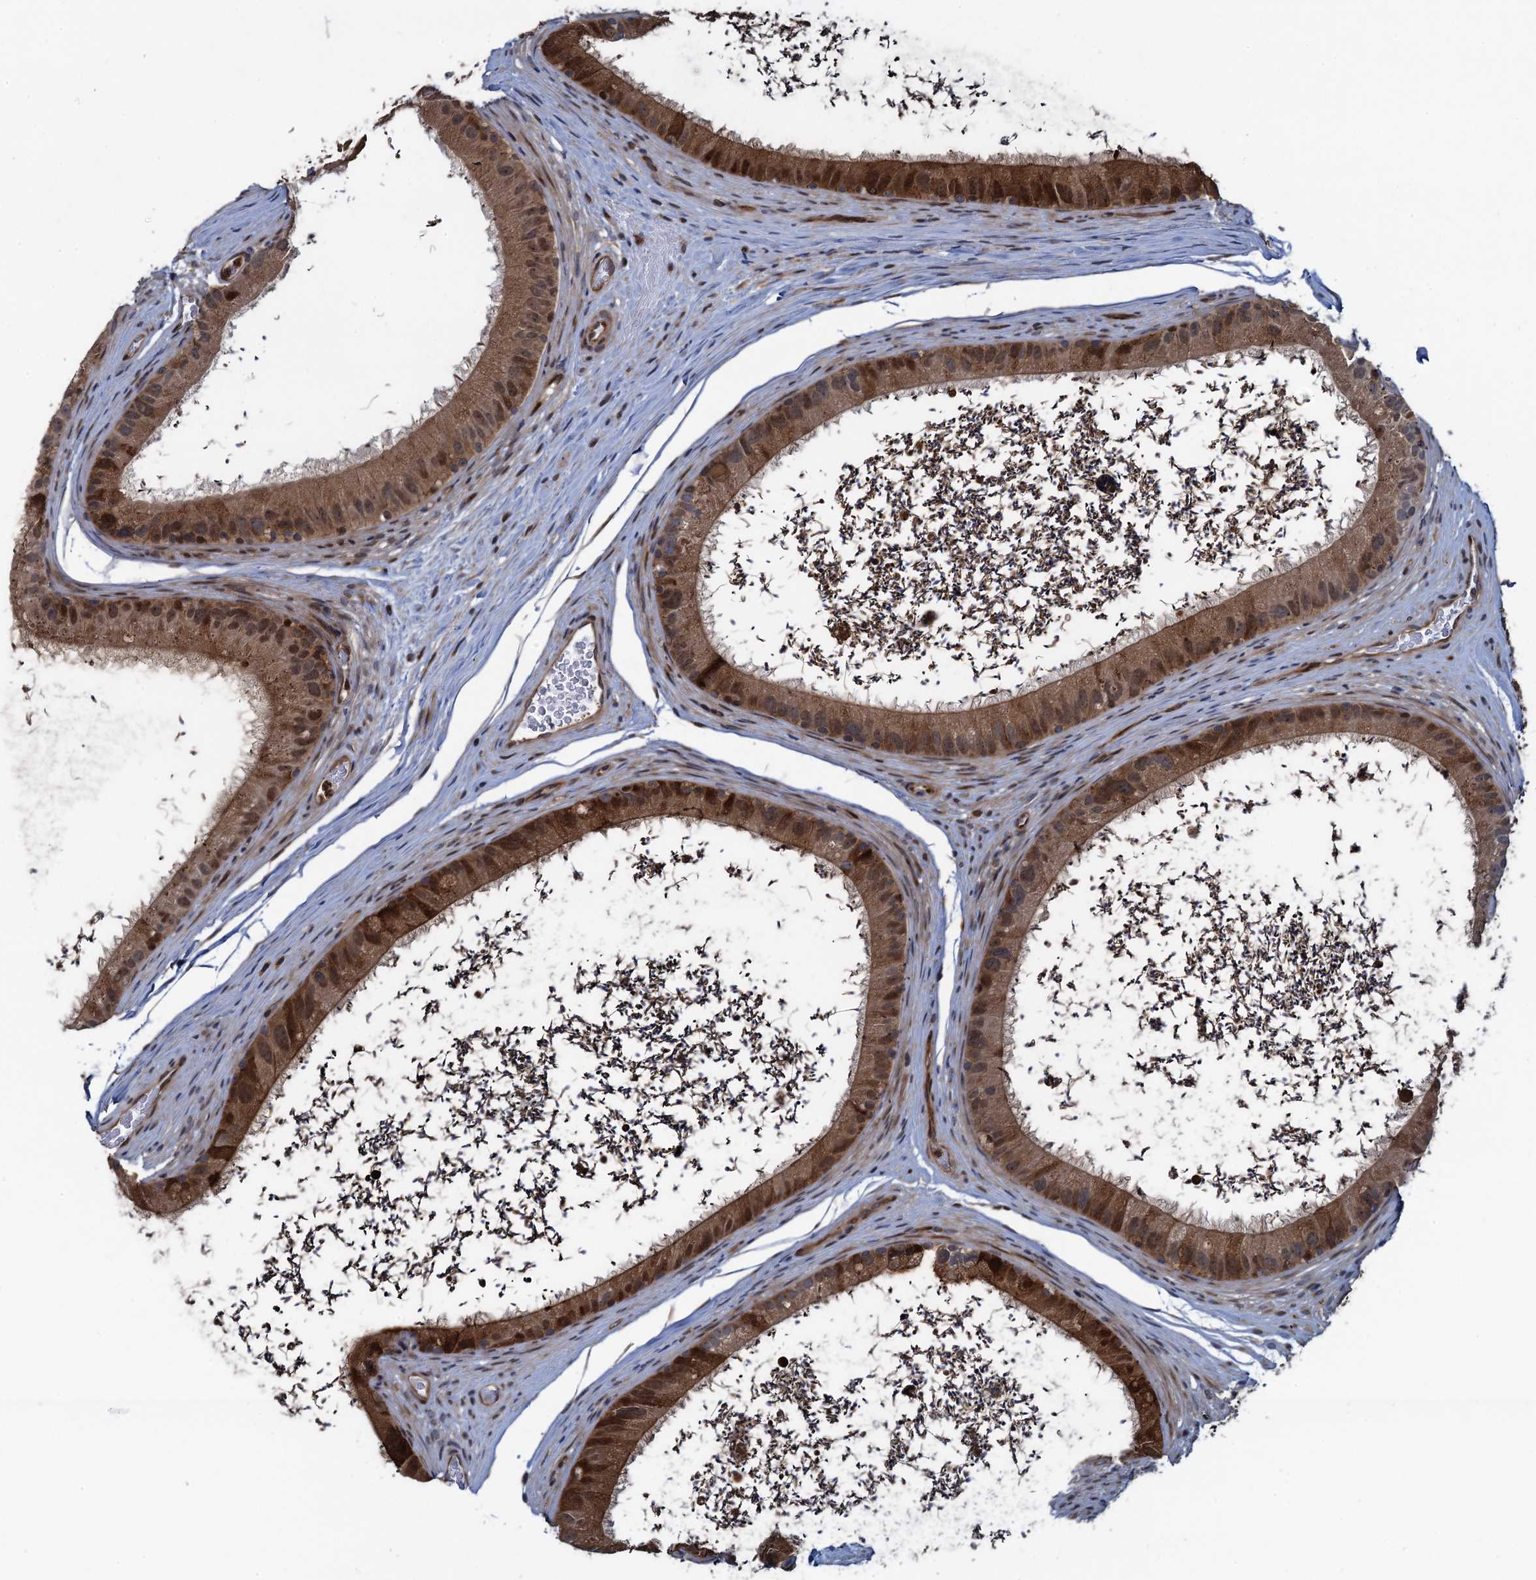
{"staining": {"intensity": "moderate", "quantity": "25%-75%", "location": "cytoplasmic/membranous,nuclear"}, "tissue": "epididymis", "cell_type": "Glandular cells", "image_type": "normal", "snomed": [{"axis": "morphology", "description": "Normal tissue, NOS"}, {"axis": "topography", "description": "Epididymis, spermatic cord, NOS"}], "caption": "IHC staining of unremarkable epididymis, which exhibits medium levels of moderate cytoplasmic/membranous,nuclear positivity in about 25%-75% of glandular cells indicating moderate cytoplasmic/membranous,nuclear protein expression. The staining was performed using DAB (3,3'-diaminobenzidine) (brown) for protein detection and nuclei were counterstained in hematoxylin (blue).", "gene": "ATOSA", "patient": {"sex": "male", "age": 50}}